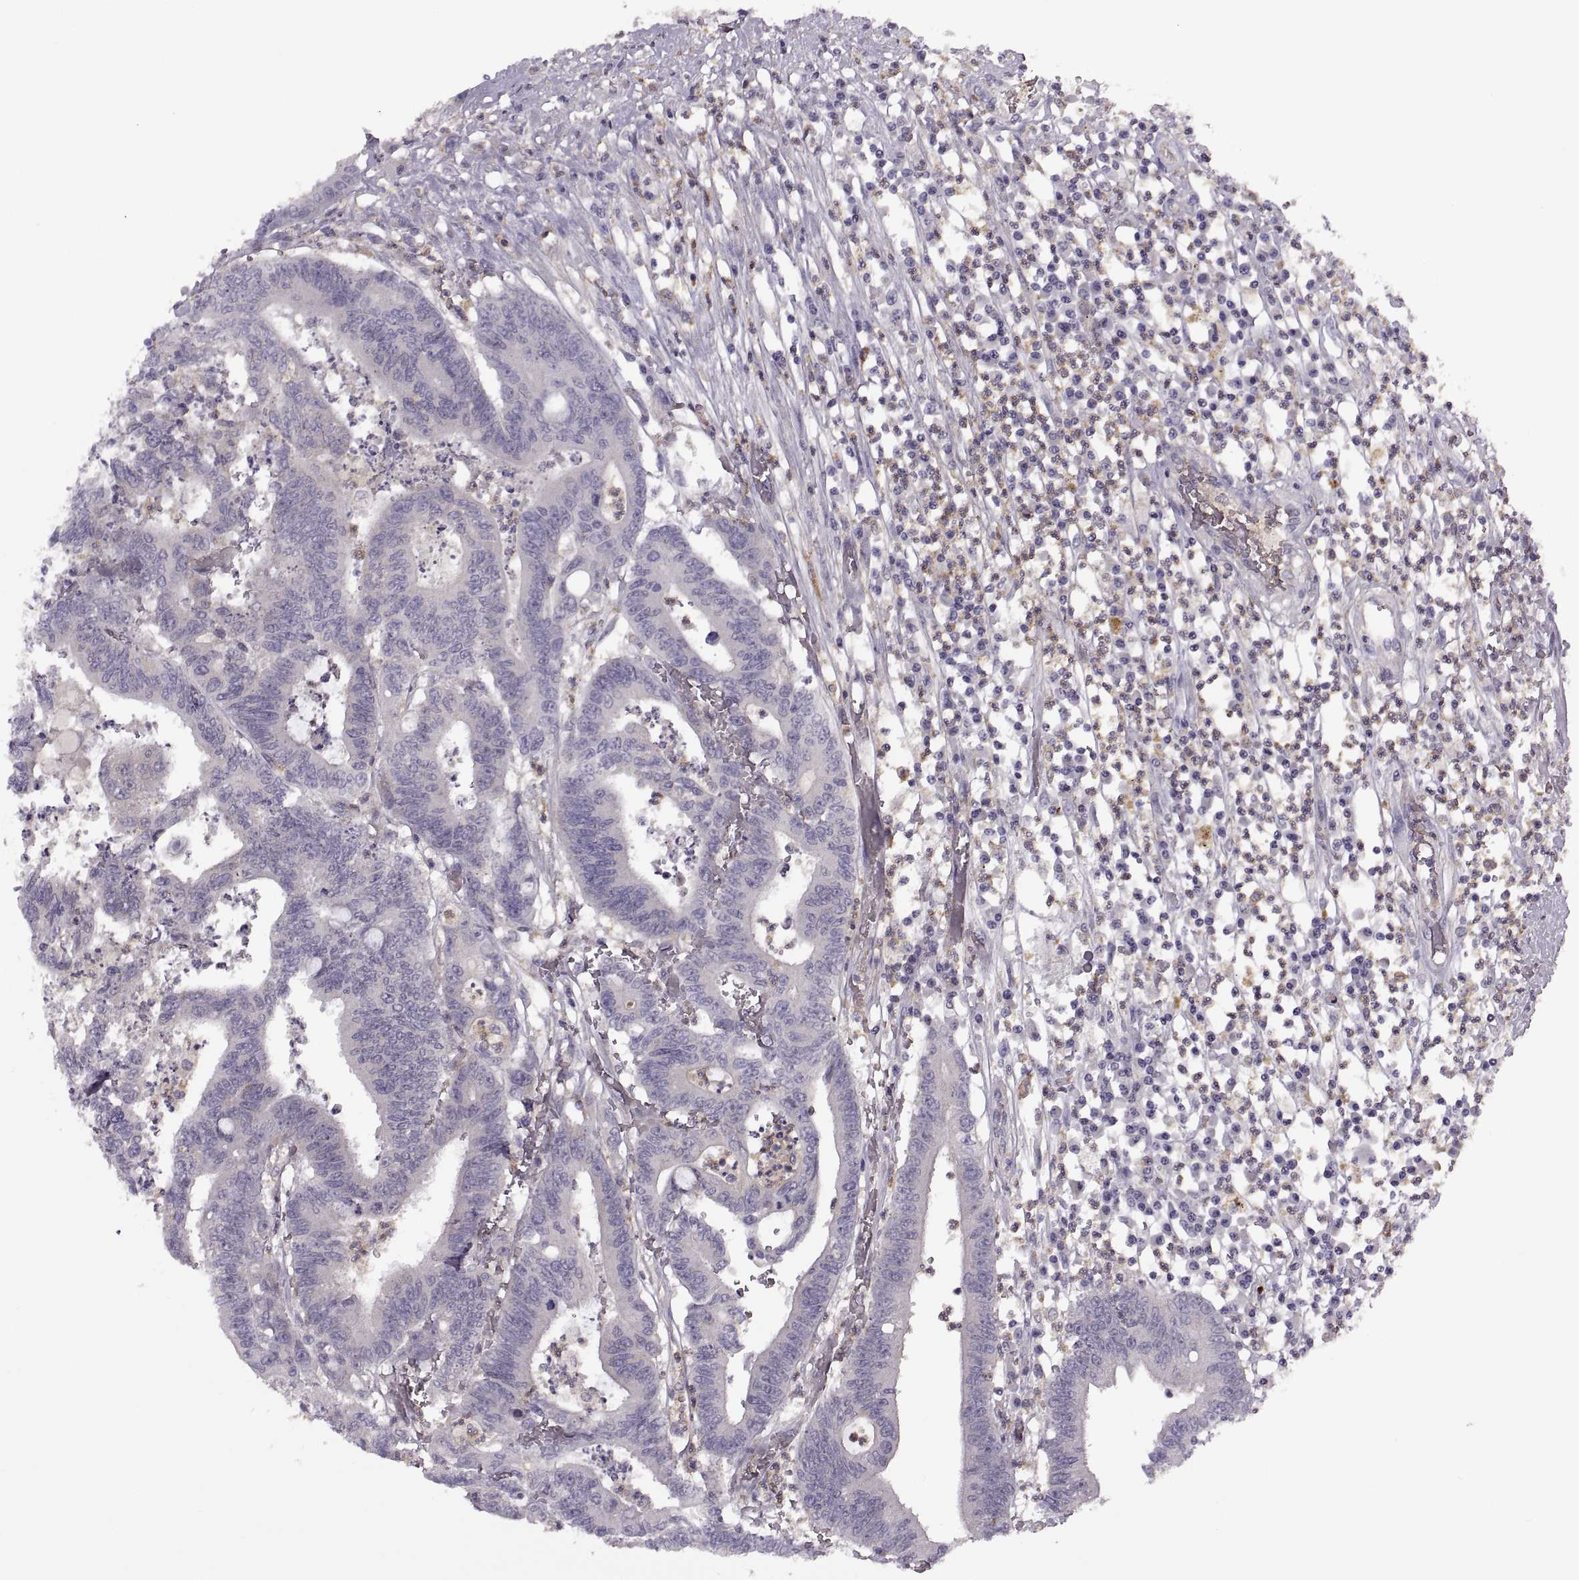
{"staining": {"intensity": "negative", "quantity": "none", "location": "none"}, "tissue": "colorectal cancer", "cell_type": "Tumor cells", "image_type": "cancer", "snomed": [{"axis": "morphology", "description": "Adenocarcinoma, NOS"}, {"axis": "topography", "description": "Rectum"}], "caption": "Protein analysis of adenocarcinoma (colorectal) displays no significant expression in tumor cells.", "gene": "RALB", "patient": {"sex": "male", "age": 54}}